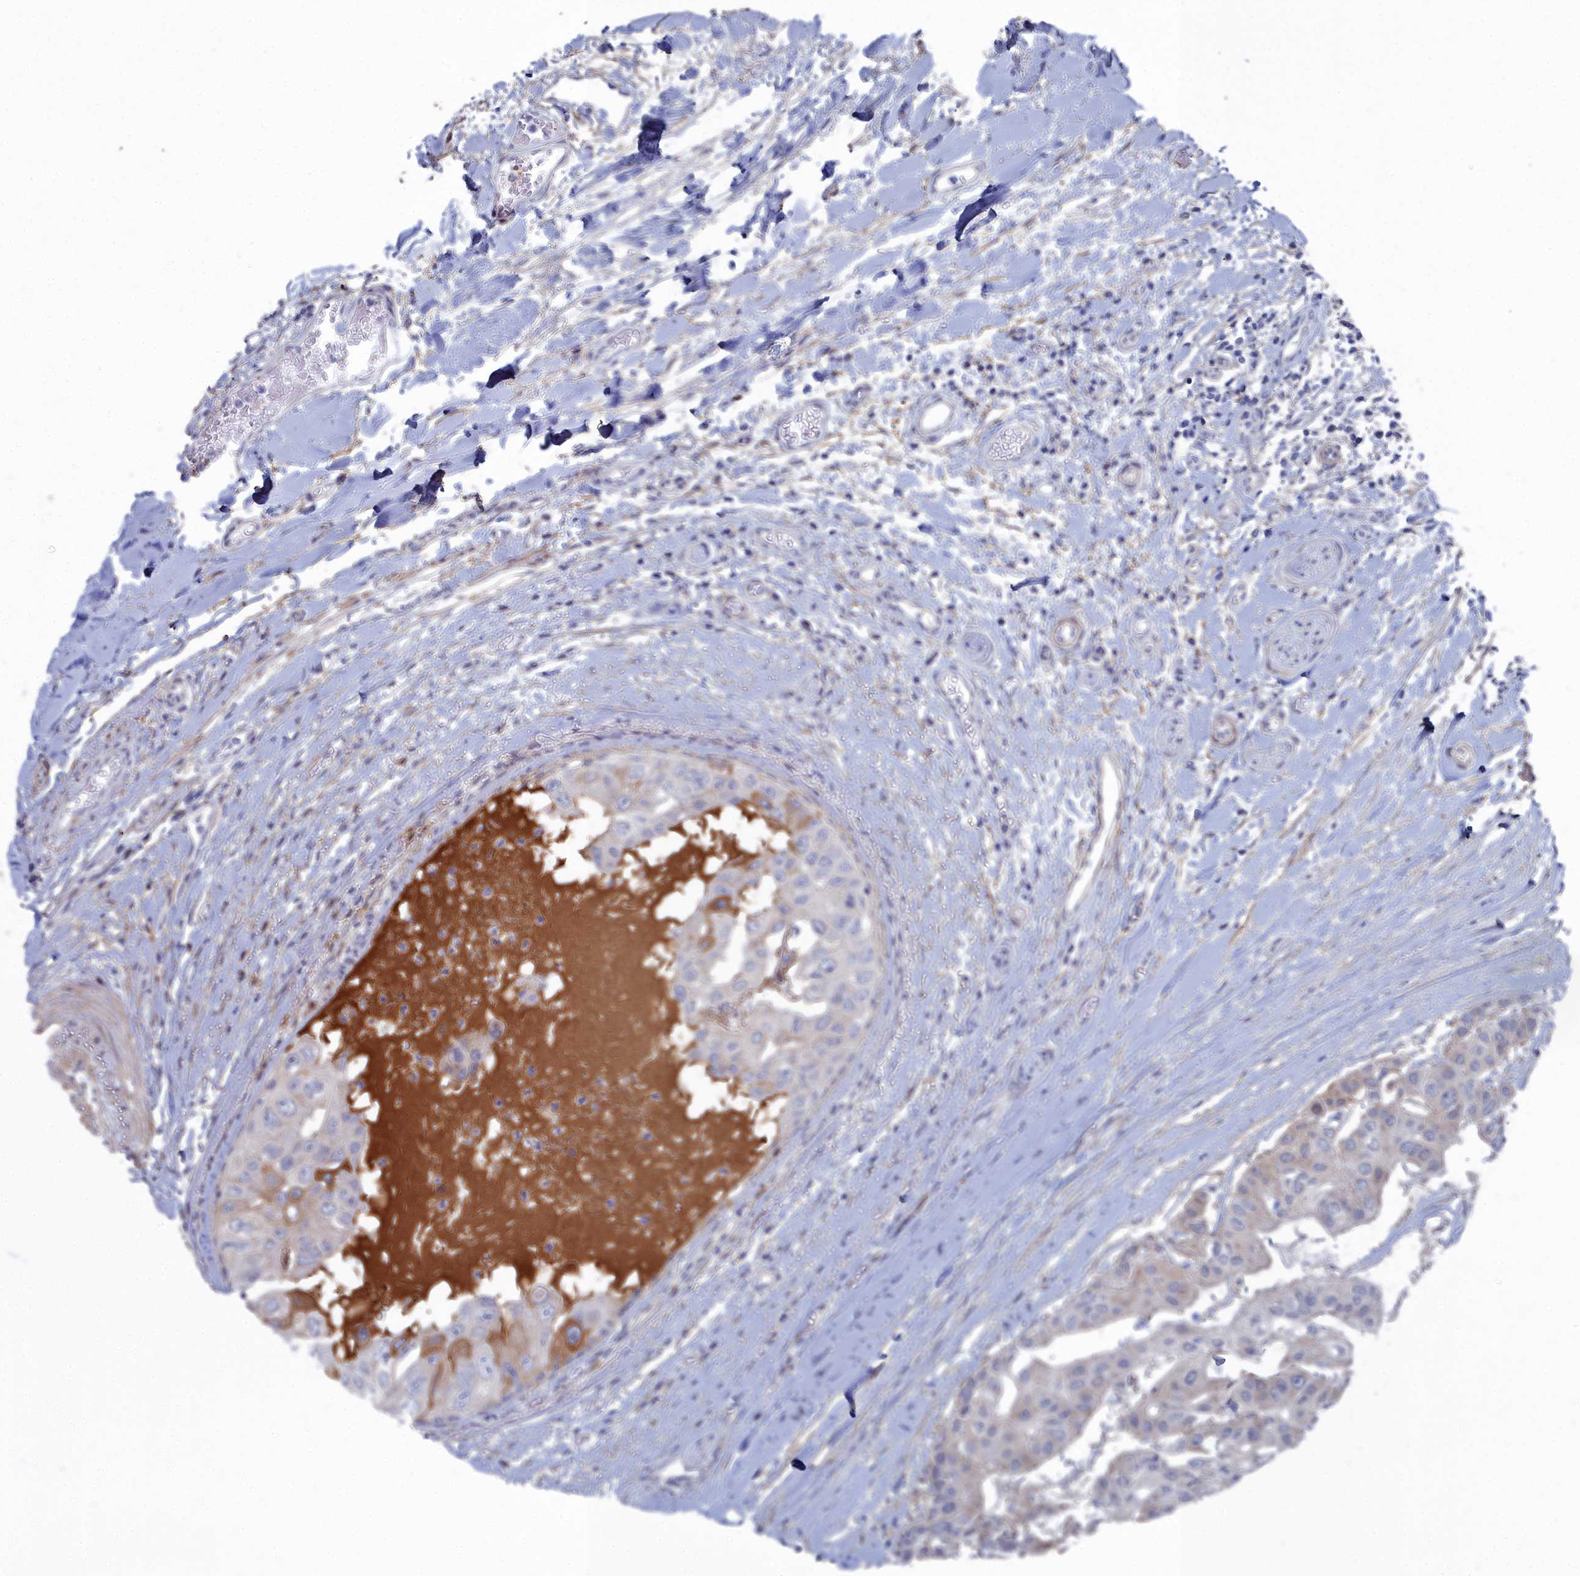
{"staining": {"intensity": "weak", "quantity": "<25%", "location": "cytoplasmic/membranous"}, "tissue": "head and neck cancer", "cell_type": "Tumor cells", "image_type": "cancer", "snomed": [{"axis": "morphology", "description": "Adenocarcinoma, NOS"}, {"axis": "morphology", "description": "Adenocarcinoma, metastatic, NOS"}, {"axis": "topography", "description": "Head-Neck"}], "caption": "The IHC histopathology image has no significant expression in tumor cells of head and neck cancer tissue. Brightfield microscopy of immunohistochemistry (IHC) stained with DAB (3,3'-diaminobenzidine) (brown) and hematoxylin (blue), captured at high magnification.", "gene": "SHISAL2A", "patient": {"sex": "male", "age": 75}}